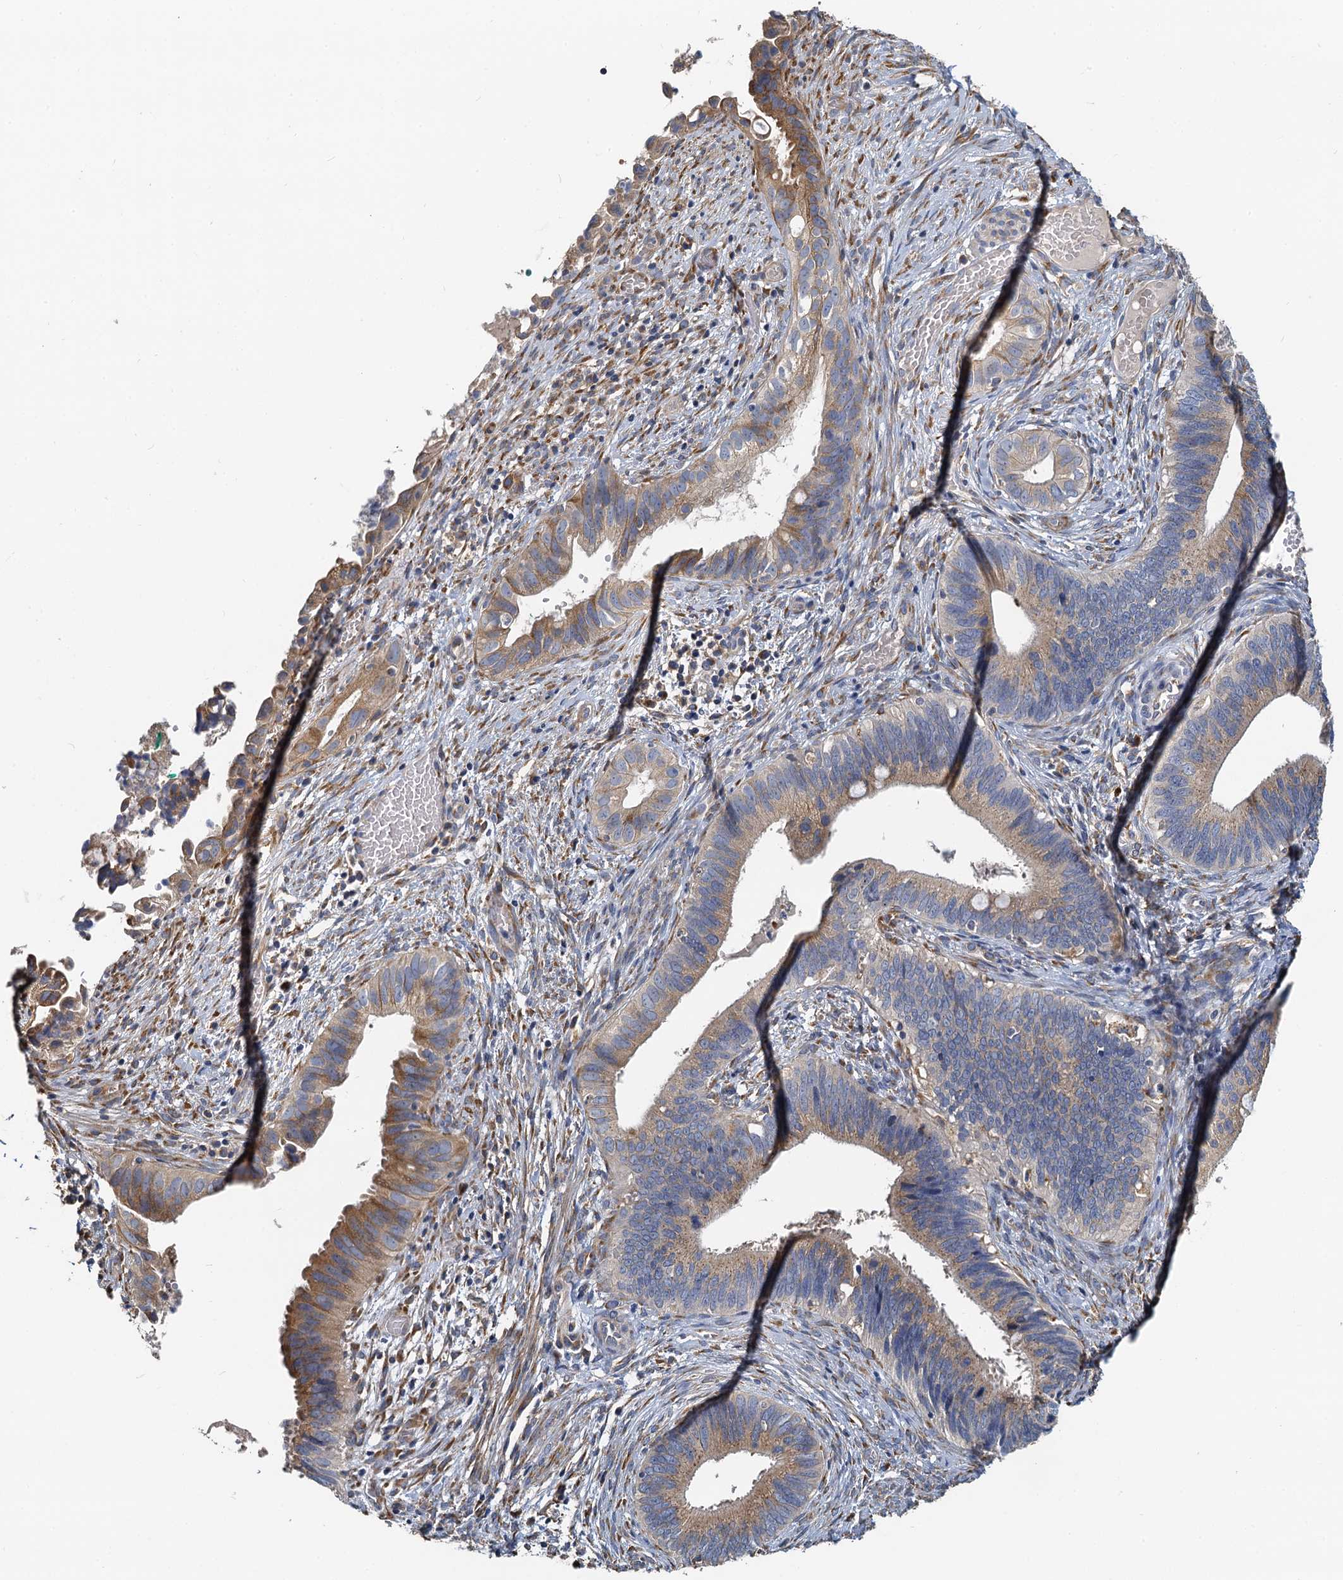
{"staining": {"intensity": "moderate", "quantity": "25%-75%", "location": "cytoplasmic/membranous"}, "tissue": "cervical cancer", "cell_type": "Tumor cells", "image_type": "cancer", "snomed": [{"axis": "morphology", "description": "Adenocarcinoma, NOS"}, {"axis": "topography", "description": "Cervix"}], "caption": "Immunohistochemical staining of human cervical adenocarcinoma shows medium levels of moderate cytoplasmic/membranous protein staining in about 25%-75% of tumor cells. Using DAB (brown) and hematoxylin (blue) stains, captured at high magnification using brightfield microscopy.", "gene": "NKAPD1", "patient": {"sex": "female", "age": 42}}